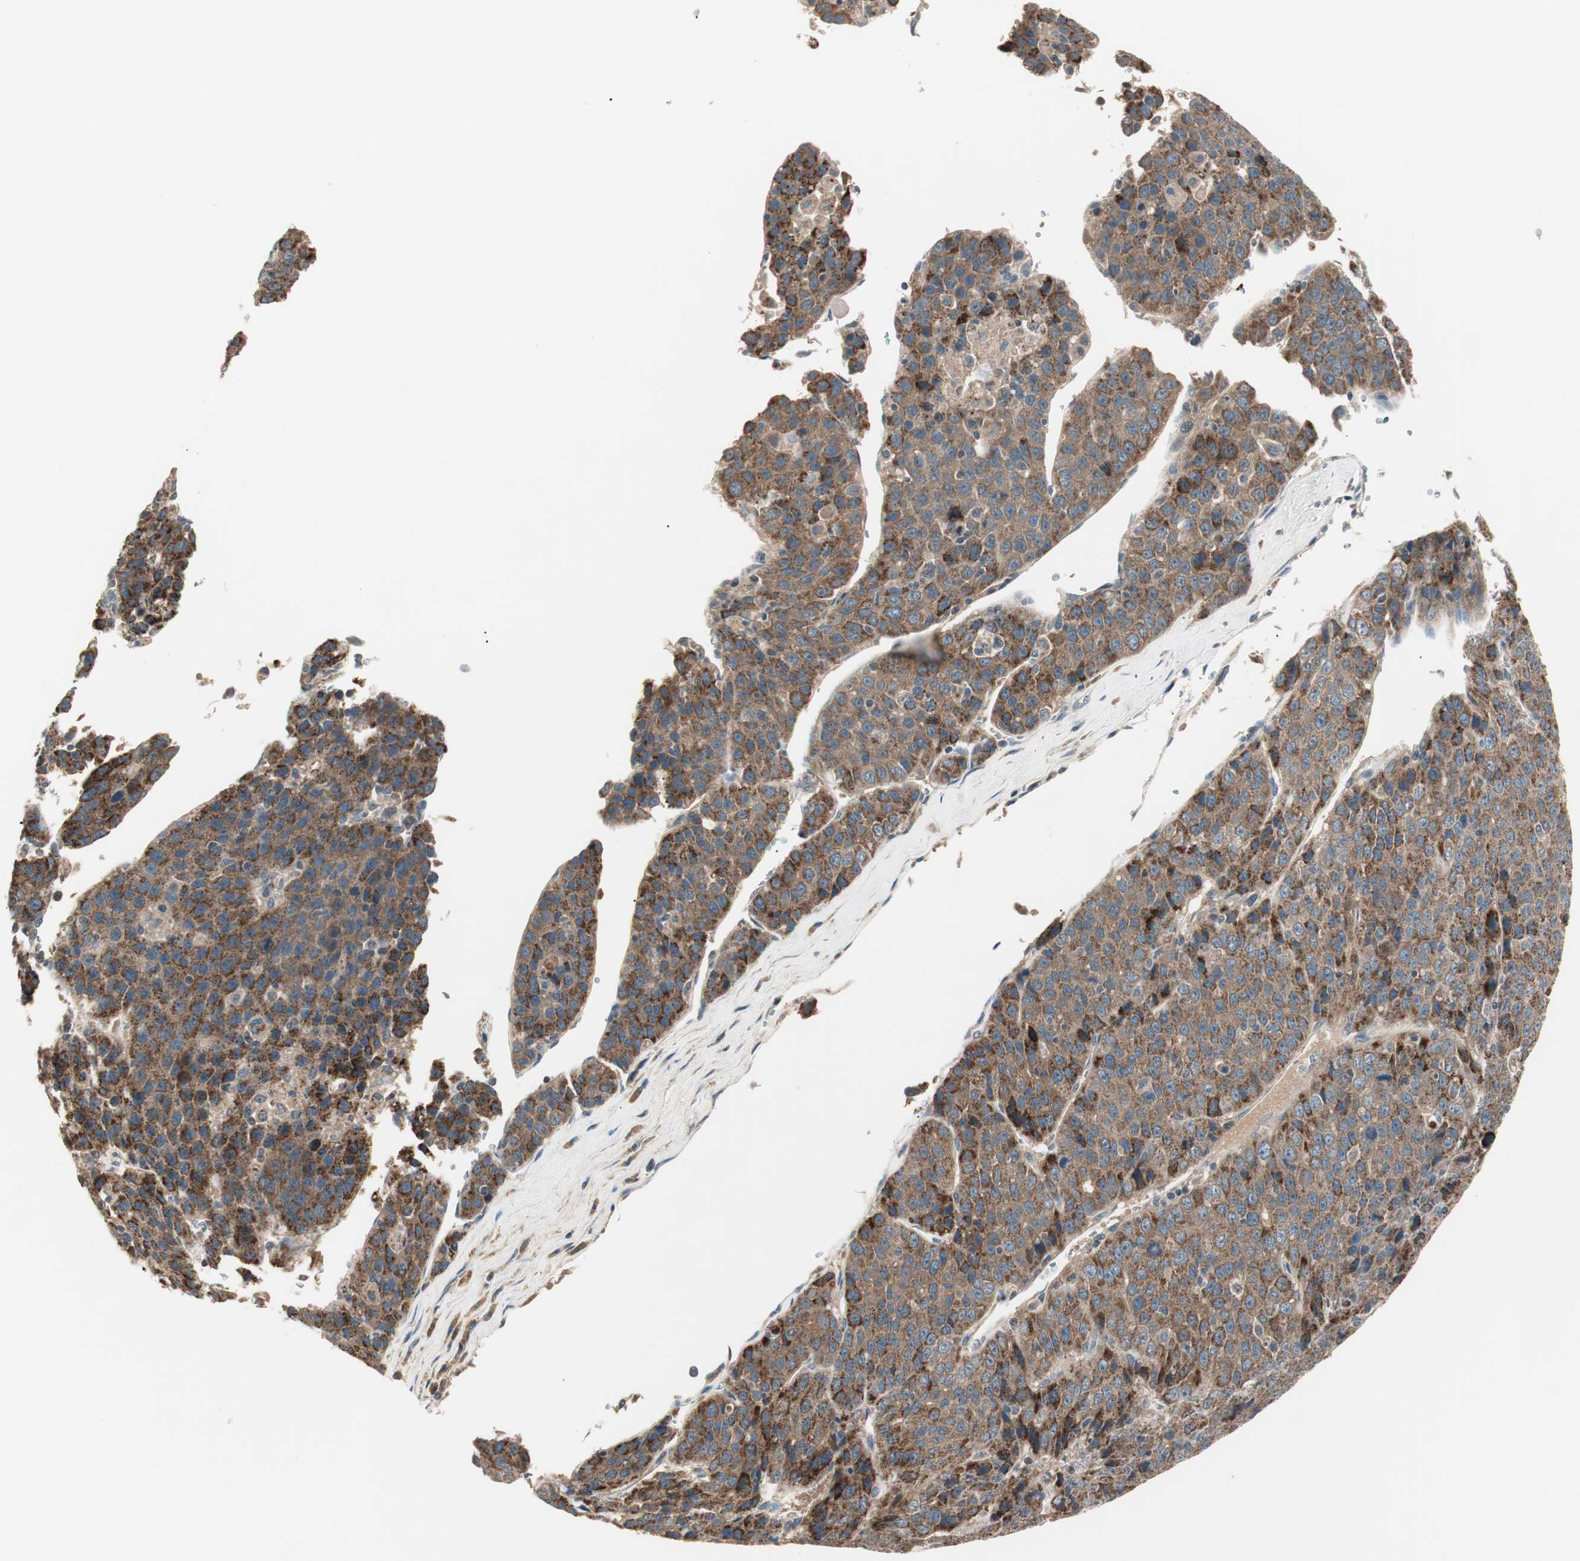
{"staining": {"intensity": "strong", "quantity": "25%-75%", "location": "cytoplasmic/membranous"}, "tissue": "liver cancer", "cell_type": "Tumor cells", "image_type": "cancer", "snomed": [{"axis": "morphology", "description": "Carcinoma, Hepatocellular, NOS"}, {"axis": "topography", "description": "Liver"}], "caption": "Liver cancer stained with immunohistochemistry reveals strong cytoplasmic/membranous positivity in about 25%-75% of tumor cells. The staining was performed using DAB (3,3'-diaminobenzidine) to visualize the protein expression in brown, while the nuclei were stained in blue with hematoxylin (Magnification: 20x).", "gene": "HPN", "patient": {"sex": "female", "age": 53}}